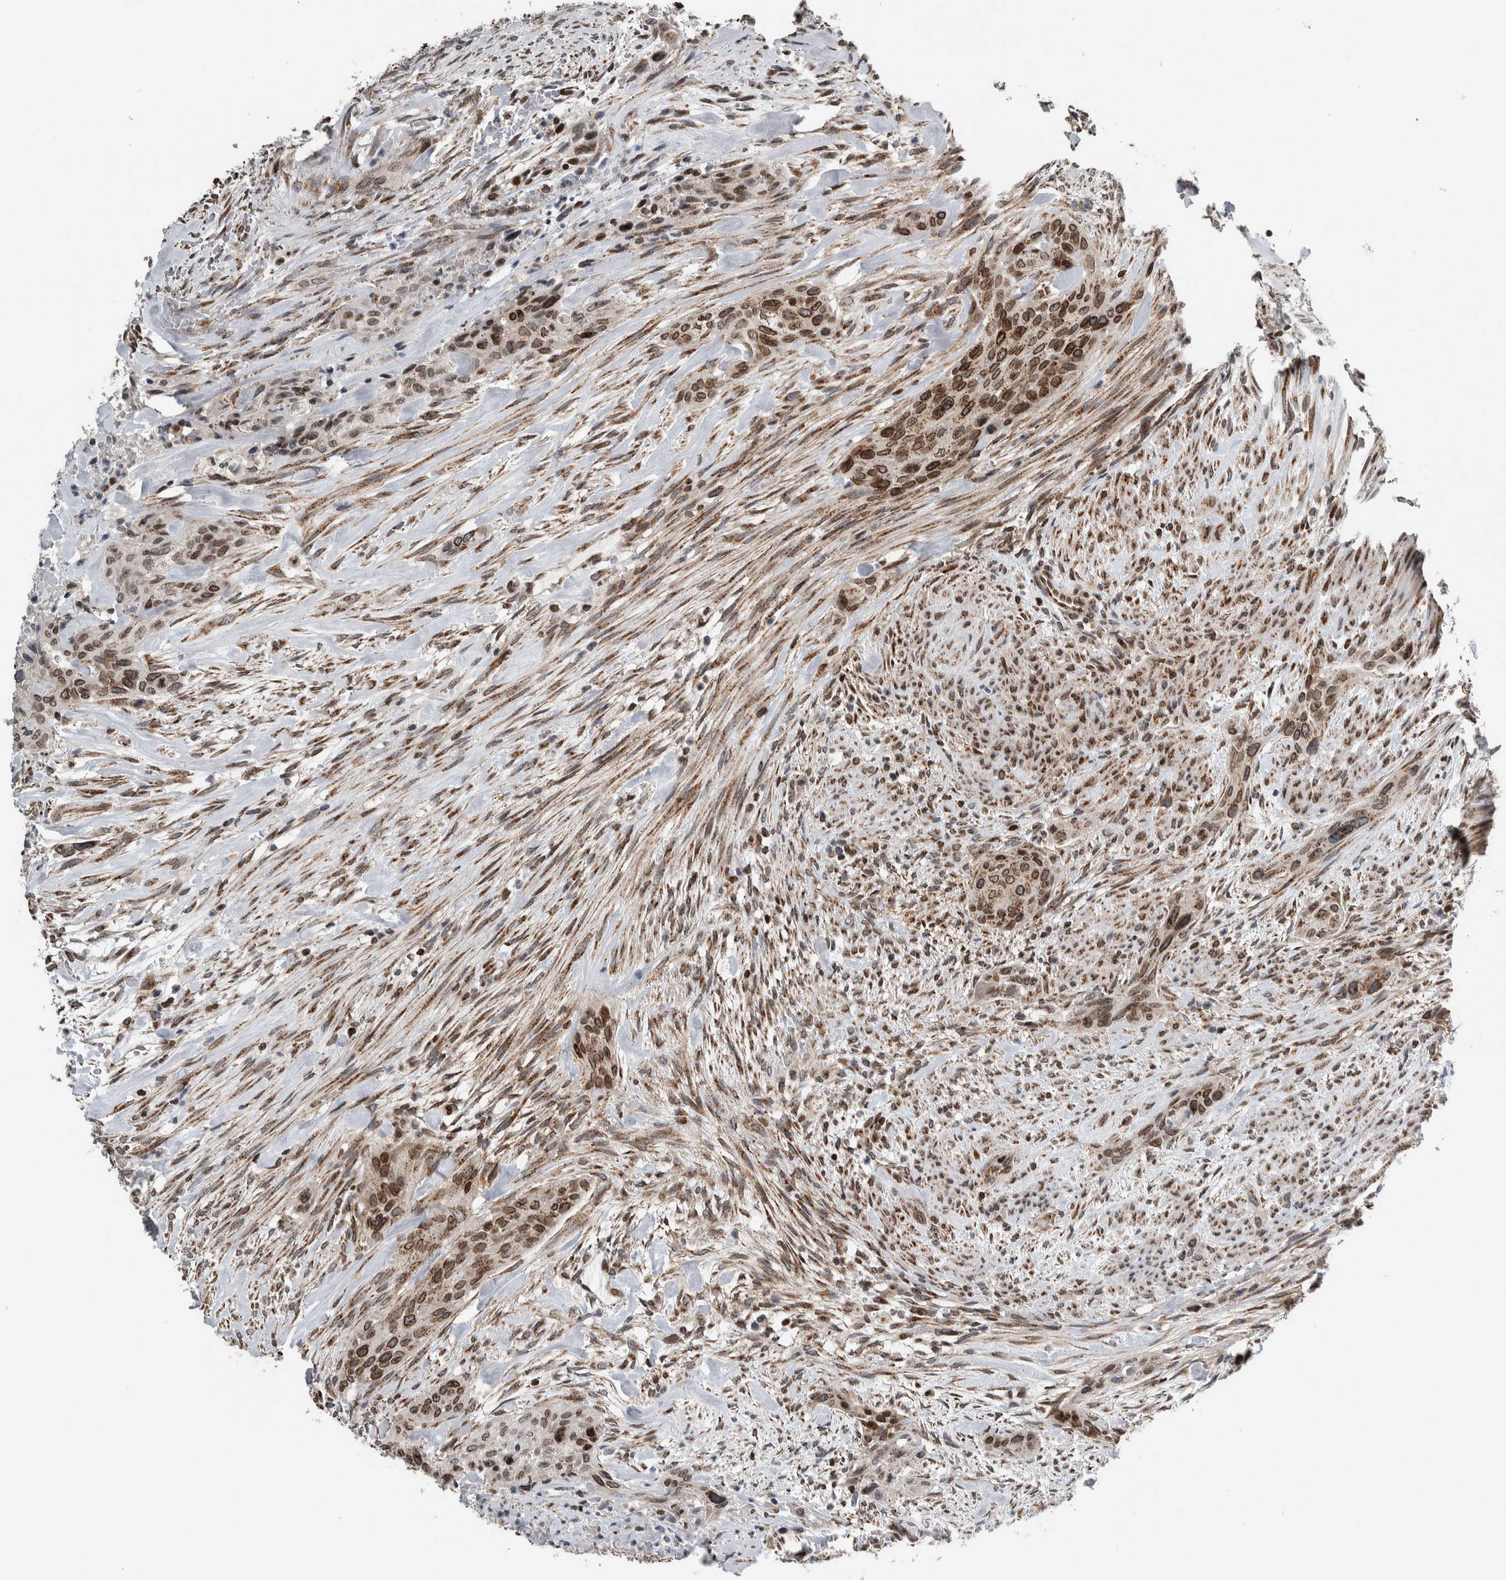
{"staining": {"intensity": "moderate", "quantity": ">75%", "location": "cytoplasmic/membranous,nuclear"}, "tissue": "urothelial cancer", "cell_type": "Tumor cells", "image_type": "cancer", "snomed": [{"axis": "morphology", "description": "Urothelial carcinoma, High grade"}, {"axis": "topography", "description": "Urinary bladder"}], "caption": "Immunohistochemical staining of urothelial cancer displays medium levels of moderate cytoplasmic/membranous and nuclear expression in about >75% of tumor cells. The staining is performed using DAB (3,3'-diaminobenzidine) brown chromogen to label protein expression. The nuclei are counter-stained blue using hematoxylin.", "gene": "FAM135B", "patient": {"sex": "male", "age": 35}}